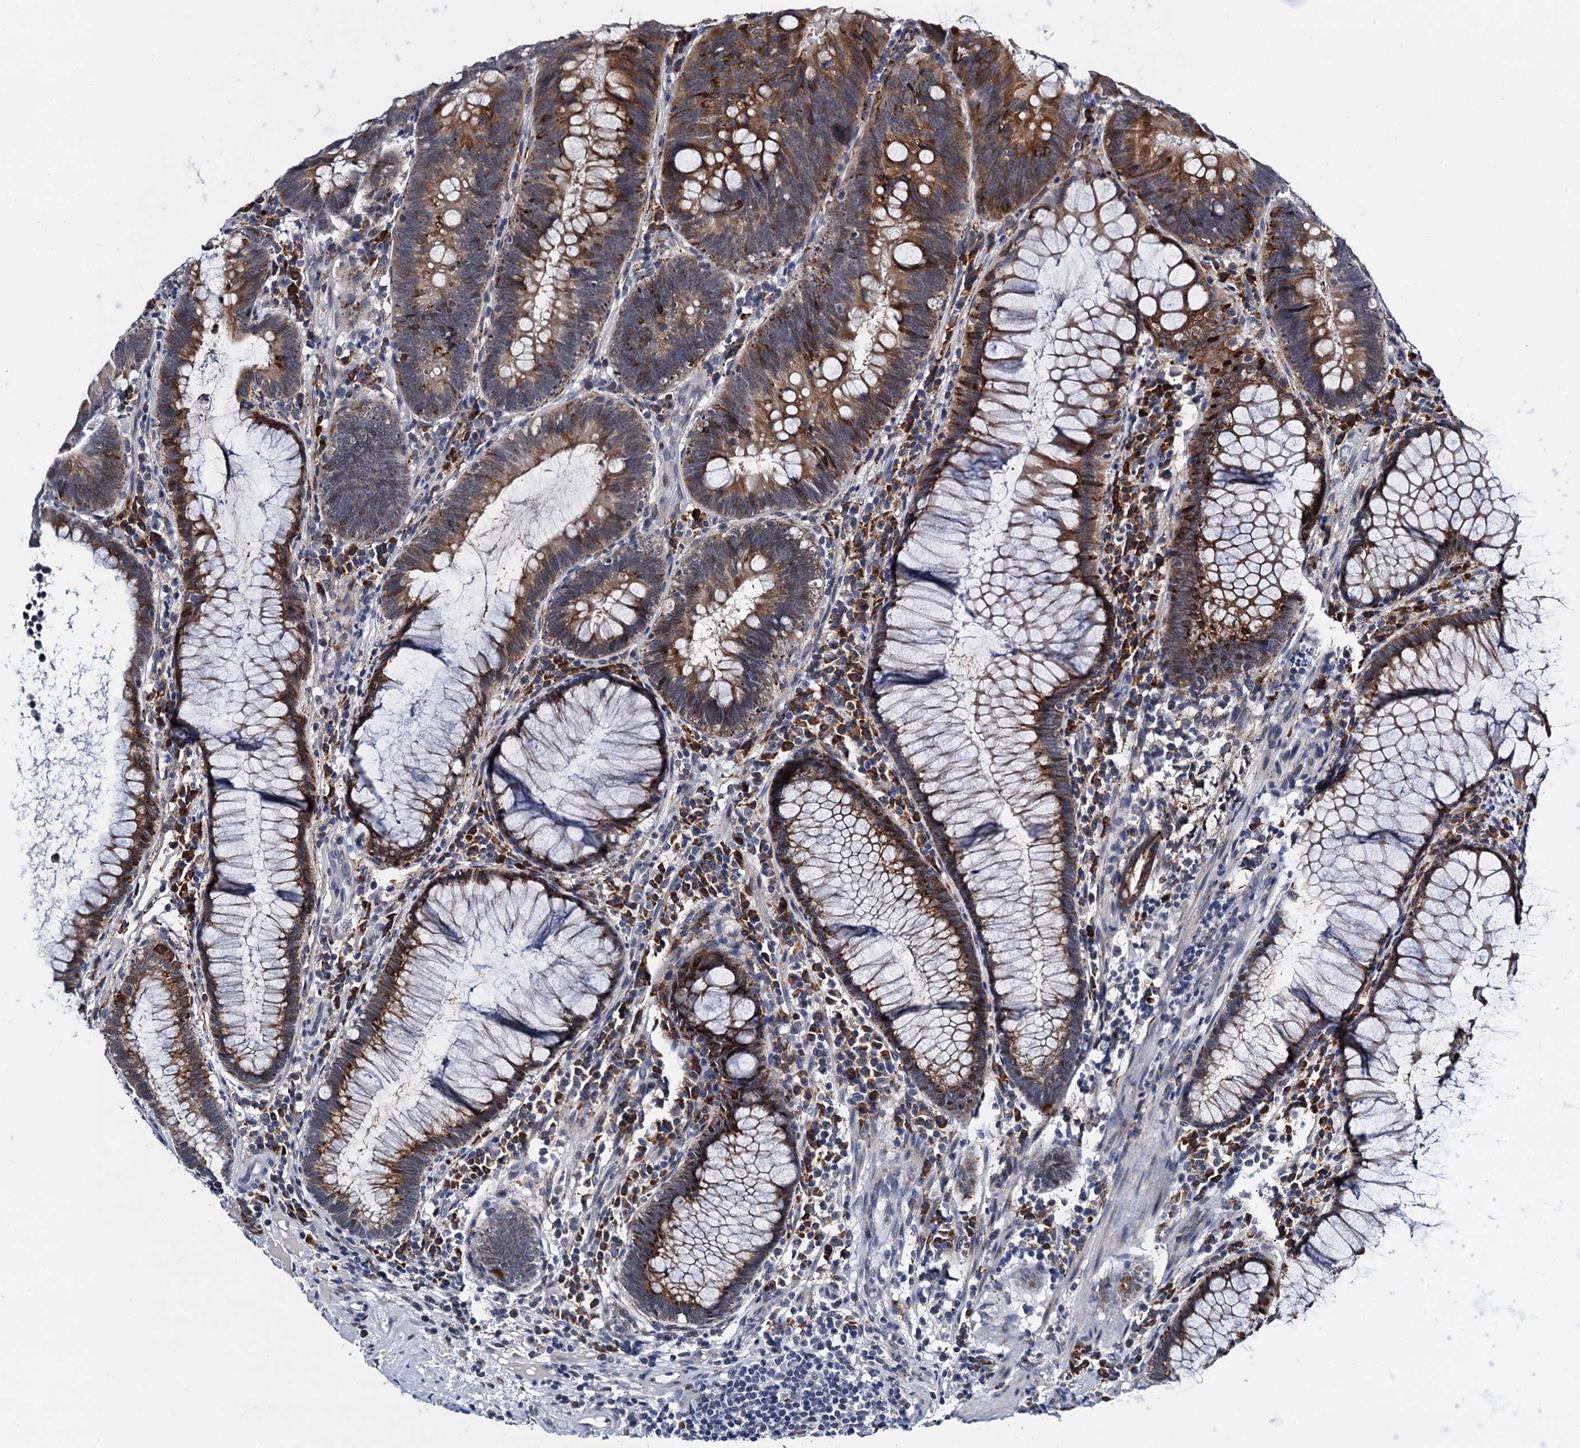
{"staining": {"intensity": "moderate", "quantity": ">75%", "location": "cytoplasmic/membranous"}, "tissue": "colorectal cancer", "cell_type": "Tumor cells", "image_type": "cancer", "snomed": [{"axis": "morphology", "description": "Adenocarcinoma, NOS"}, {"axis": "topography", "description": "Rectum"}], "caption": "The image reveals immunohistochemical staining of adenocarcinoma (colorectal). There is moderate cytoplasmic/membranous expression is seen in about >75% of tumor cells. (DAB (3,3'-diaminobenzidine) = brown stain, brightfield microscopy at high magnification).", "gene": "SLC7A10", "patient": {"sex": "female", "age": 75}}